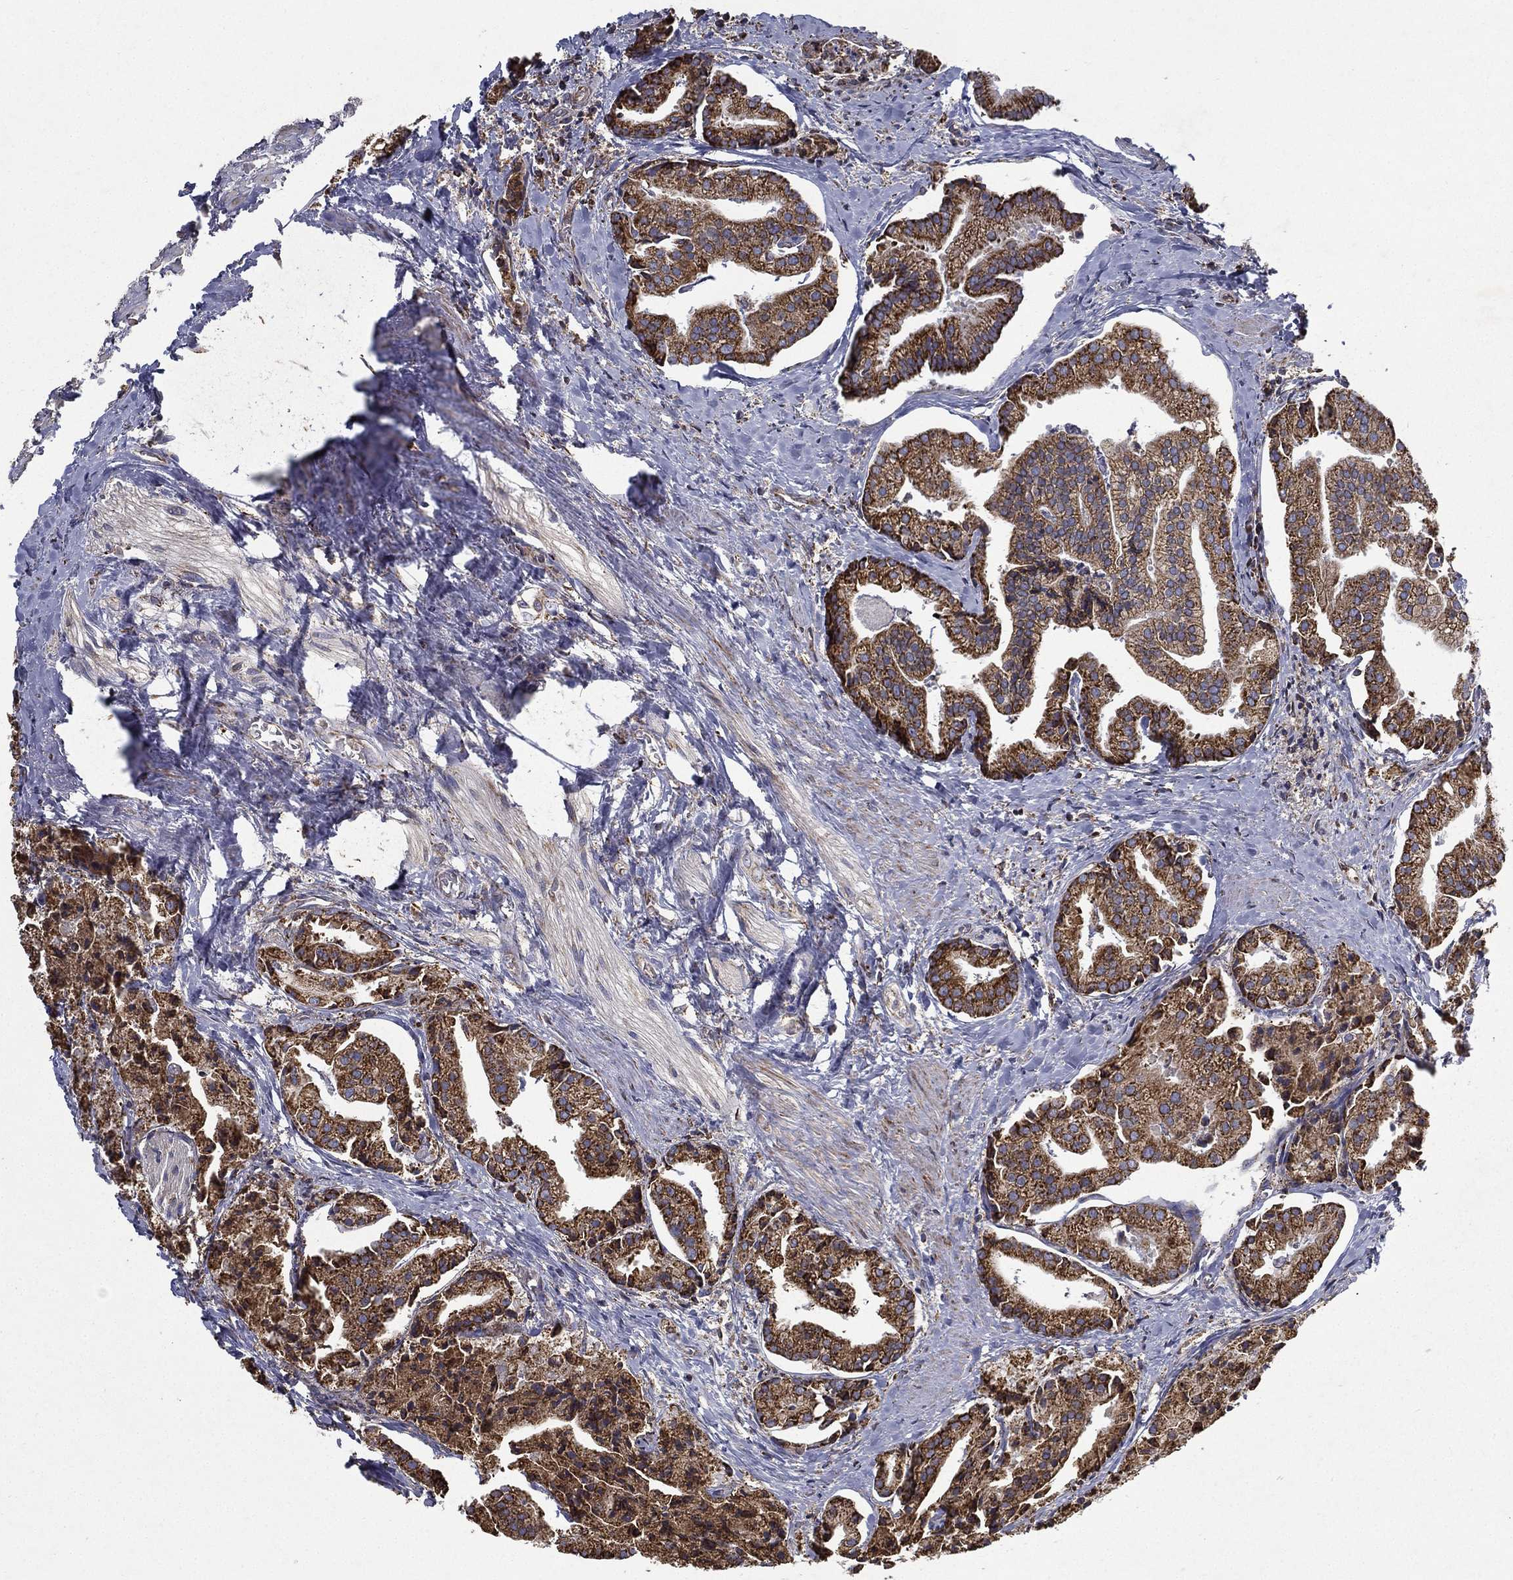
{"staining": {"intensity": "strong", "quantity": ">75%", "location": "cytoplasmic/membranous"}, "tissue": "prostate cancer", "cell_type": "Tumor cells", "image_type": "cancer", "snomed": [{"axis": "morphology", "description": "Adenocarcinoma, NOS"}, {"axis": "topography", "description": "Prostate and seminal vesicle, NOS"}, {"axis": "topography", "description": "Prostate"}], "caption": "A micrograph of prostate cancer (adenocarcinoma) stained for a protein shows strong cytoplasmic/membranous brown staining in tumor cells. (DAB (3,3'-diaminobenzidine) = brown stain, brightfield microscopy at high magnification).", "gene": "MT-CYB", "patient": {"sex": "male", "age": 44}}